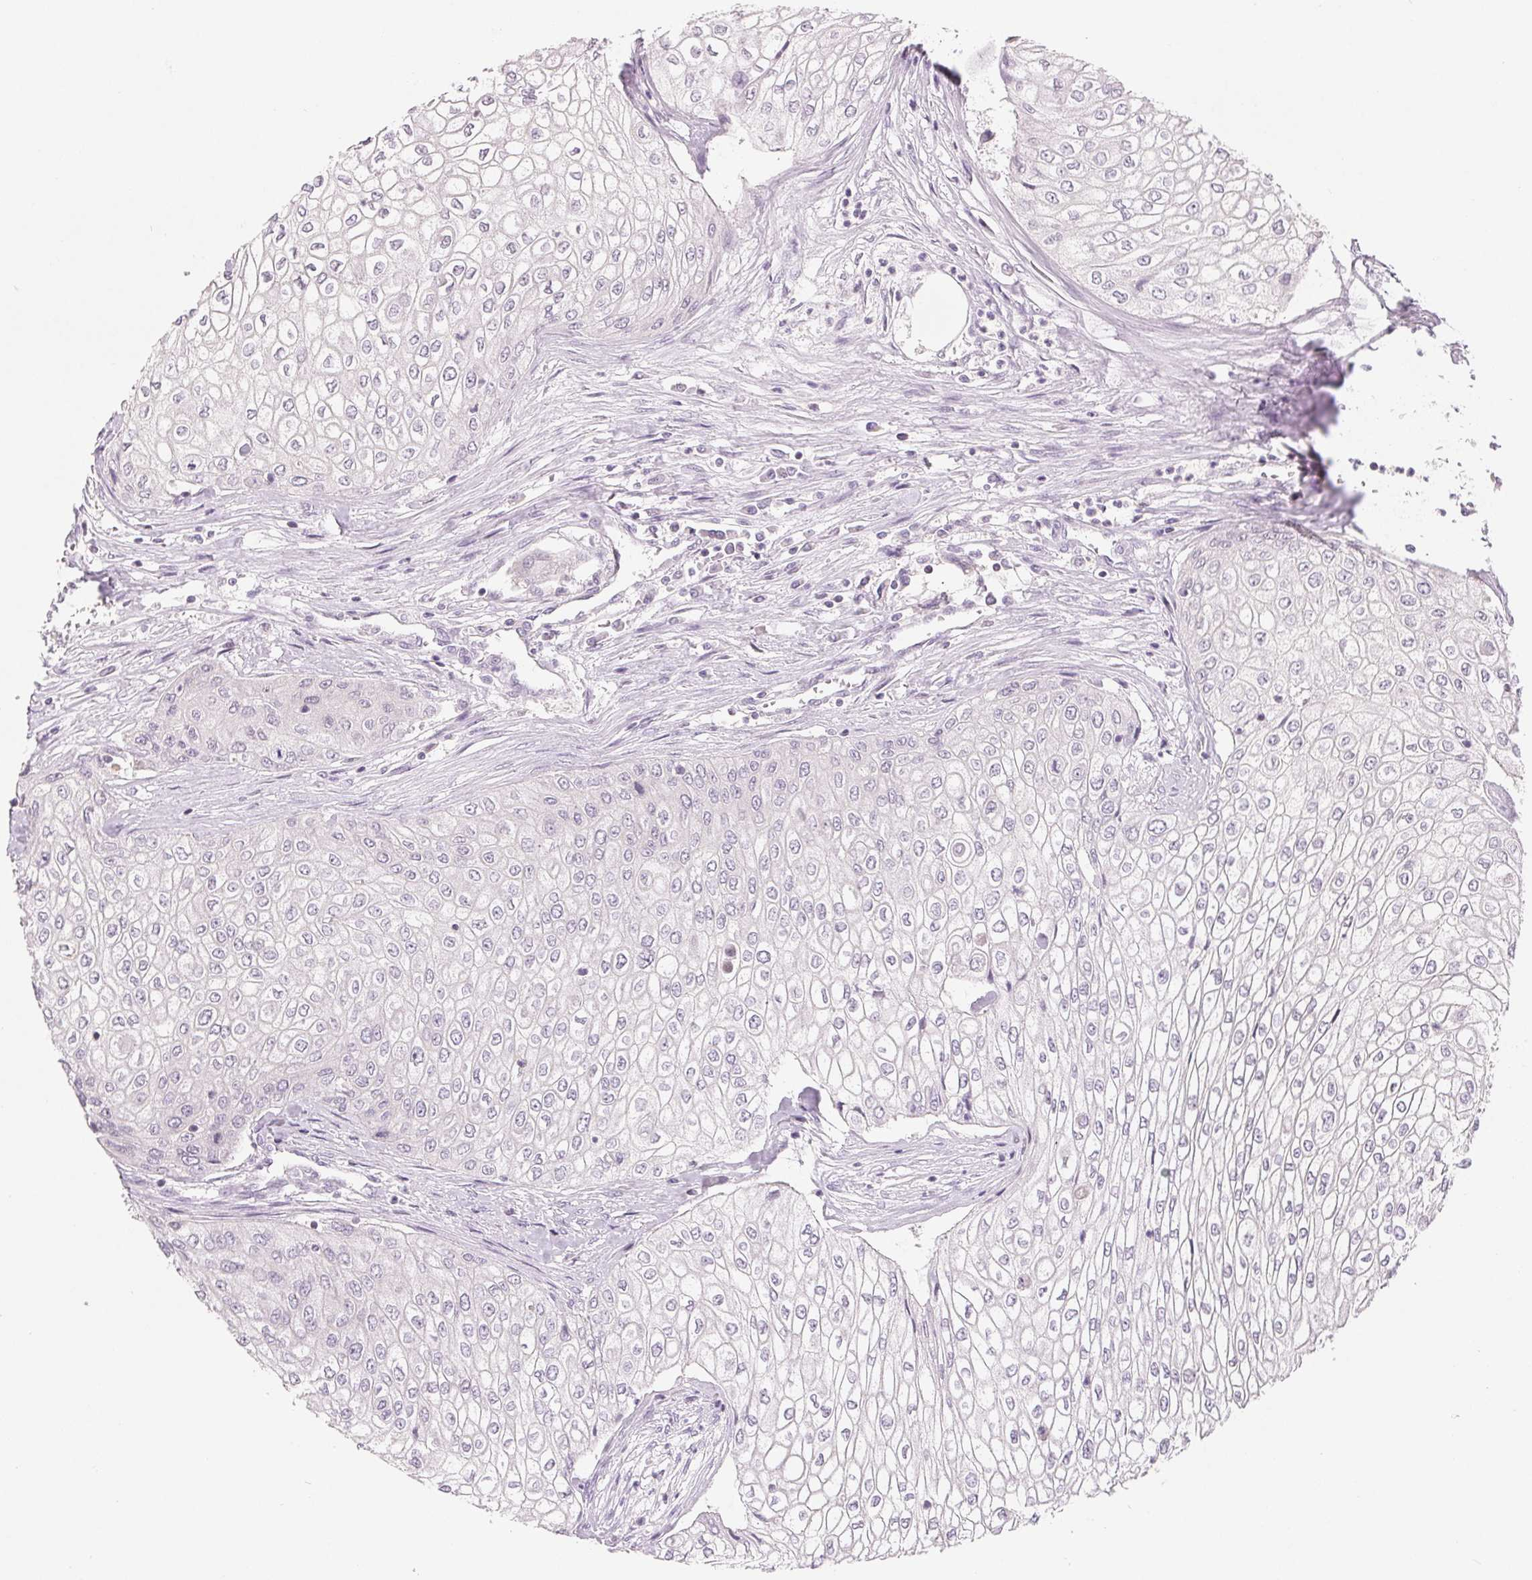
{"staining": {"intensity": "negative", "quantity": "none", "location": "none"}, "tissue": "urothelial cancer", "cell_type": "Tumor cells", "image_type": "cancer", "snomed": [{"axis": "morphology", "description": "Urothelial carcinoma, High grade"}, {"axis": "topography", "description": "Urinary bladder"}], "caption": "Immunohistochemistry image of neoplastic tissue: urothelial carcinoma (high-grade) stained with DAB (3,3'-diaminobenzidine) reveals no significant protein positivity in tumor cells.", "gene": "VTCN1", "patient": {"sex": "male", "age": 62}}